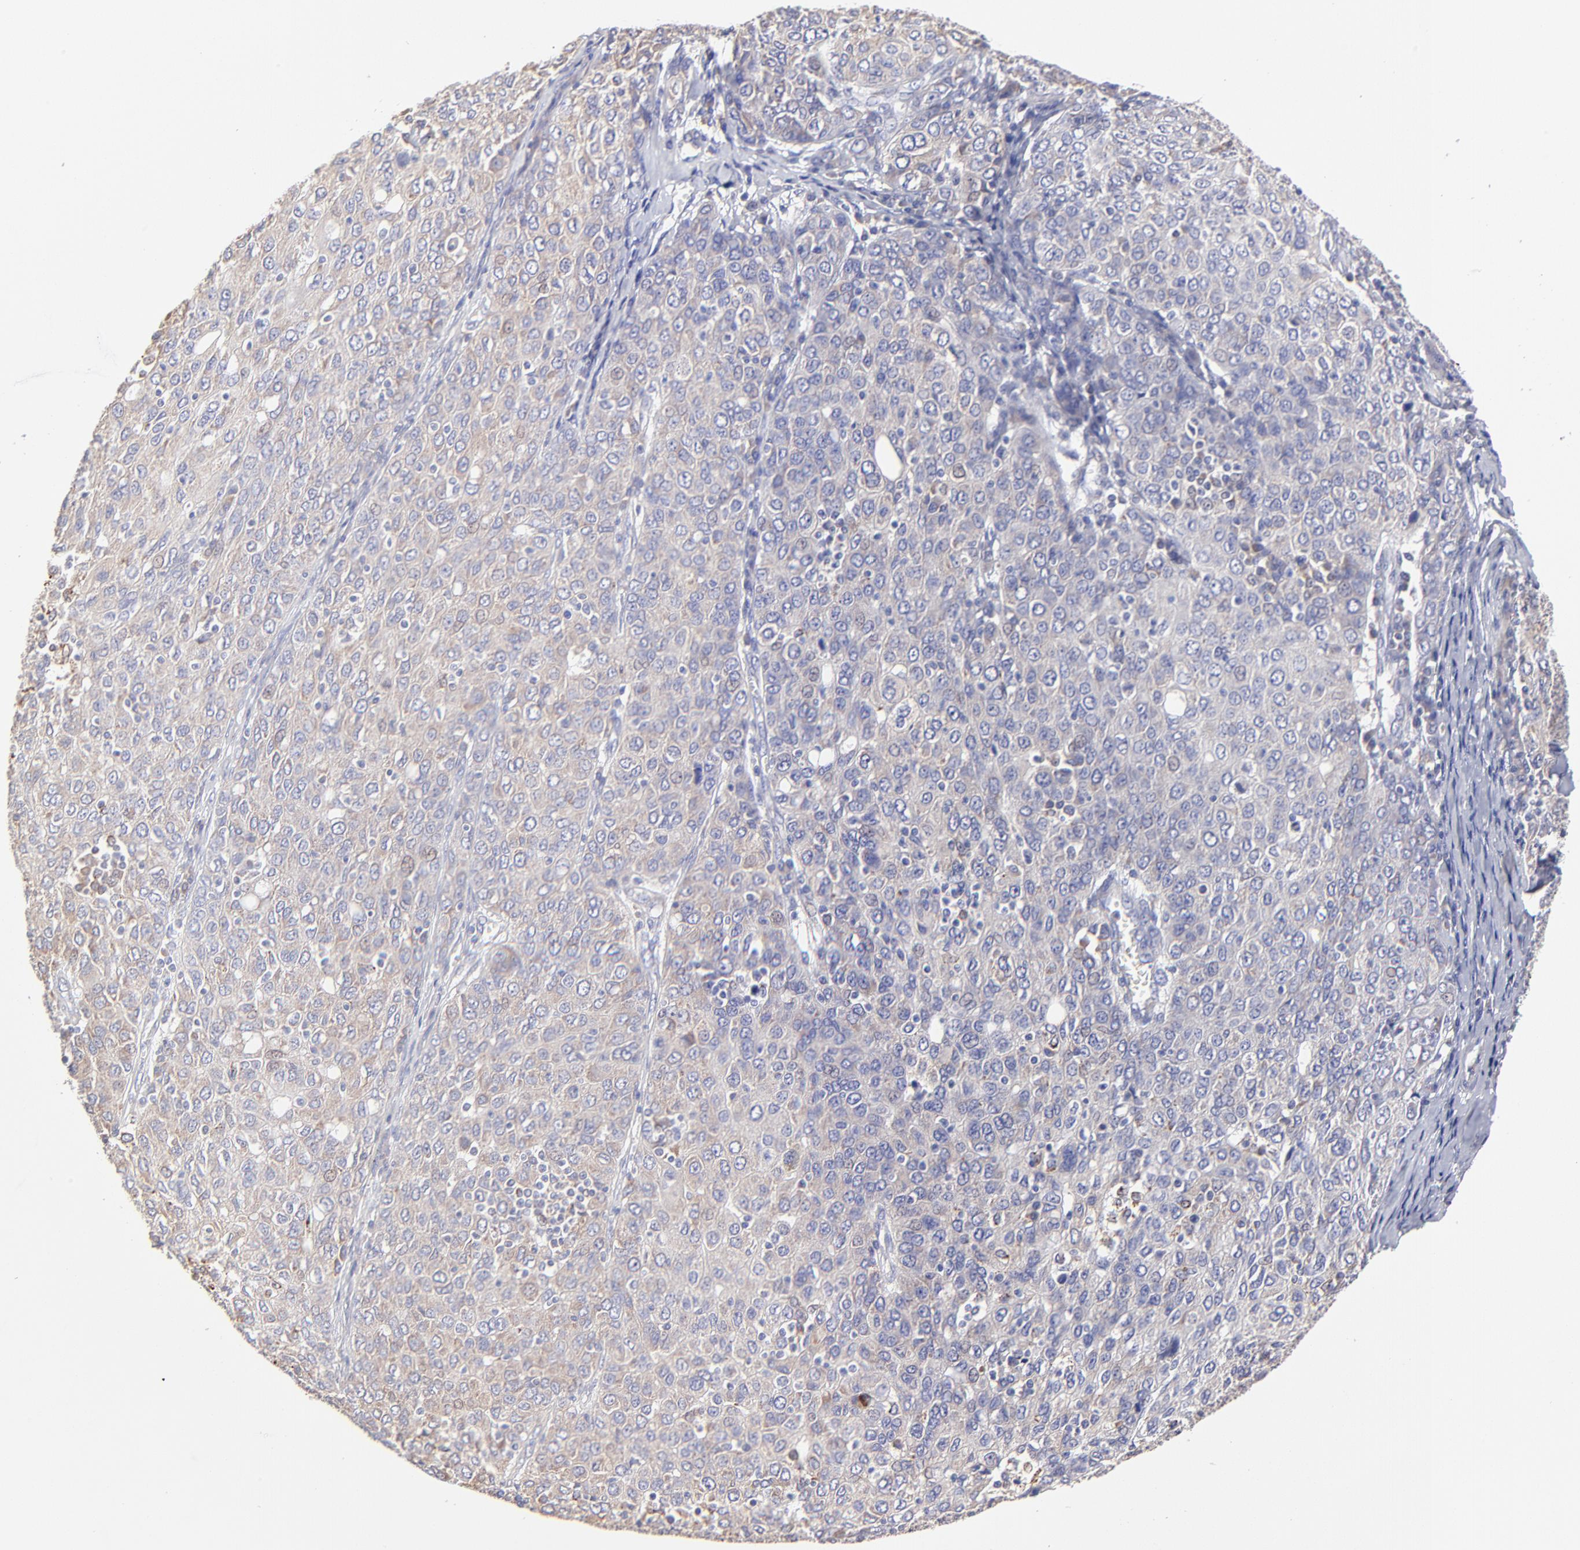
{"staining": {"intensity": "weak", "quantity": "25%-75%", "location": "cytoplasmic/membranous"}, "tissue": "ovarian cancer", "cell_type": "Tumor cells", "image_type": "cancer", "snomed": [{"axis": "morphology", "description": "Carcinoma, endometroid"}, {"axis": "topography", "description": "Ovary"}], "caption": "Protein analysis of endometroid carcinoma (ovarian) tissue reveals weak cytoplasmic/membranous positivity in approximately 25%-75% of tumor cells. The protein is shown in brown color, while the nuclei are stained blue.", "gene": "GCSAM", "patient": {"sex": "female", "age": 50}}